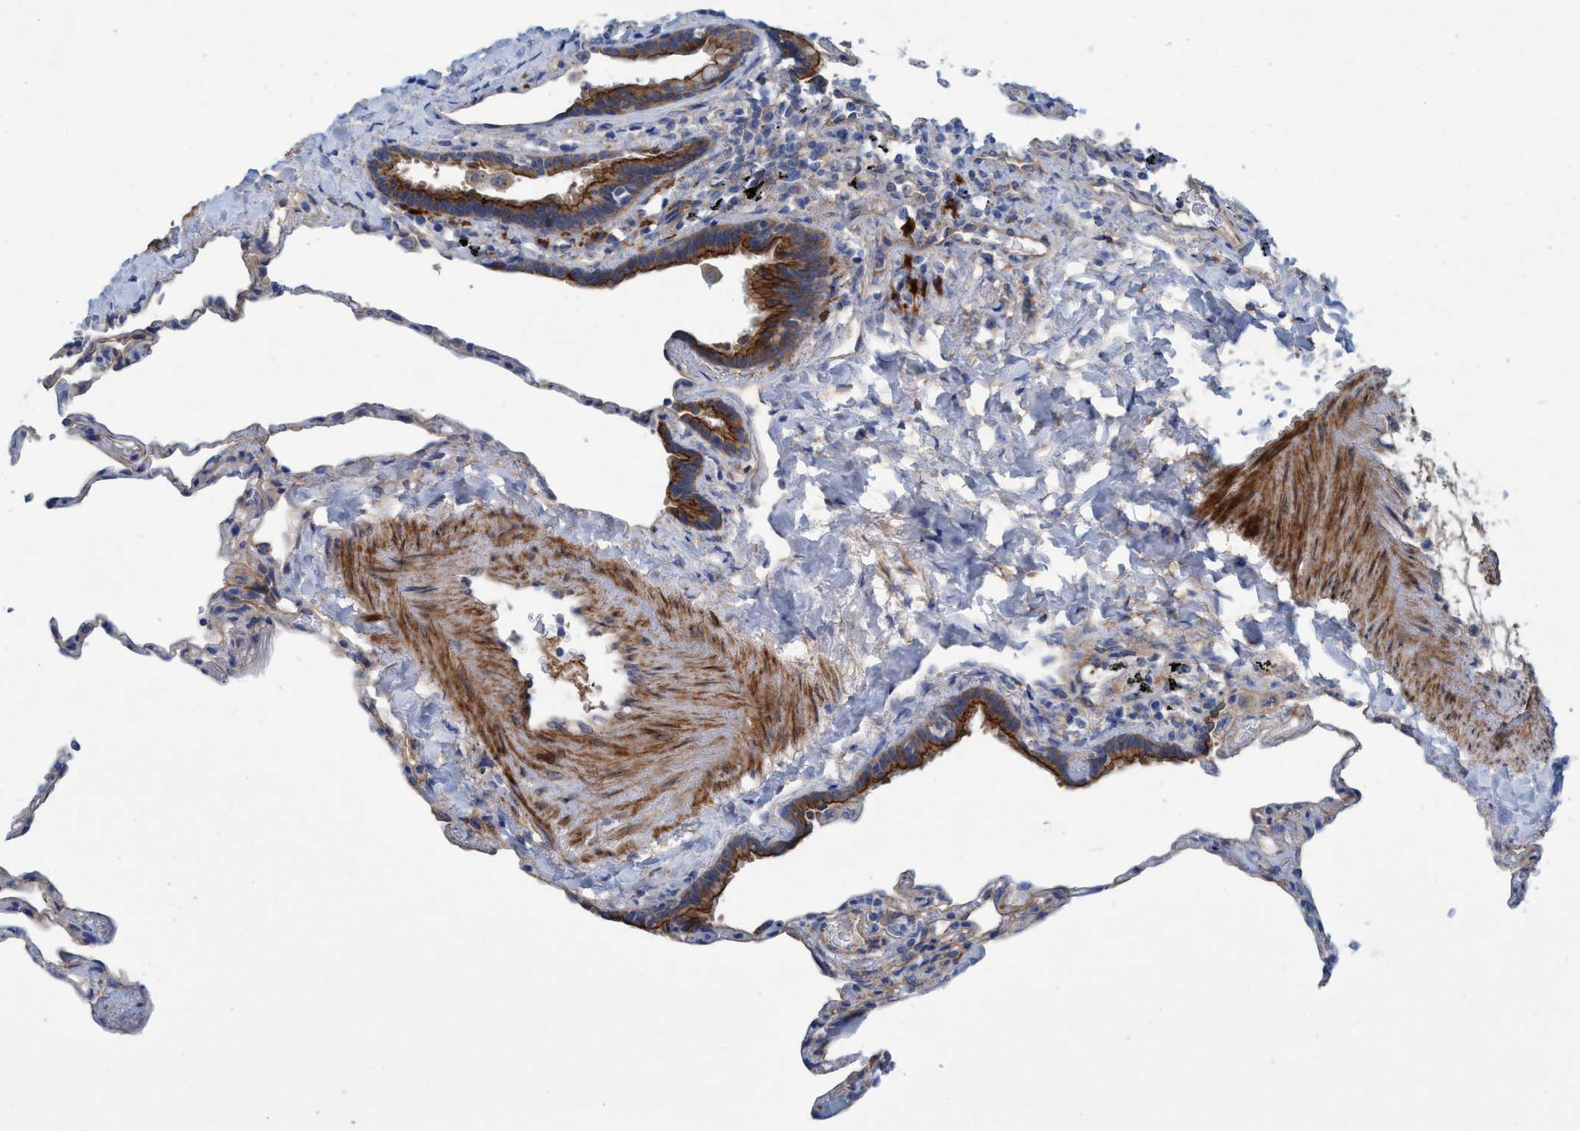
{"staining": {"intensity": "weak", "quantity": "<25%", "location": "cytoplasmic/membranous"}, "tissue": "lung", "cell_type": "Alveolar cells", "image_type": "normal", "snomed": [{"axis": "morphology", "description": "Normal tissue, NOS"}, {"axis": "topography", "description": "Lung"}], "caption": "Immunohistochemistry (IHC) of unremarkable lung exhibits no staining in alveolar cells. (Stains: DAB immunohistochemistry (IHC) with hematoxylin counter stain, Microscopy: brightfield microscopy at high magnification).", "gene": "GULP1", "patient": {"sex": "male", "age": 59}}